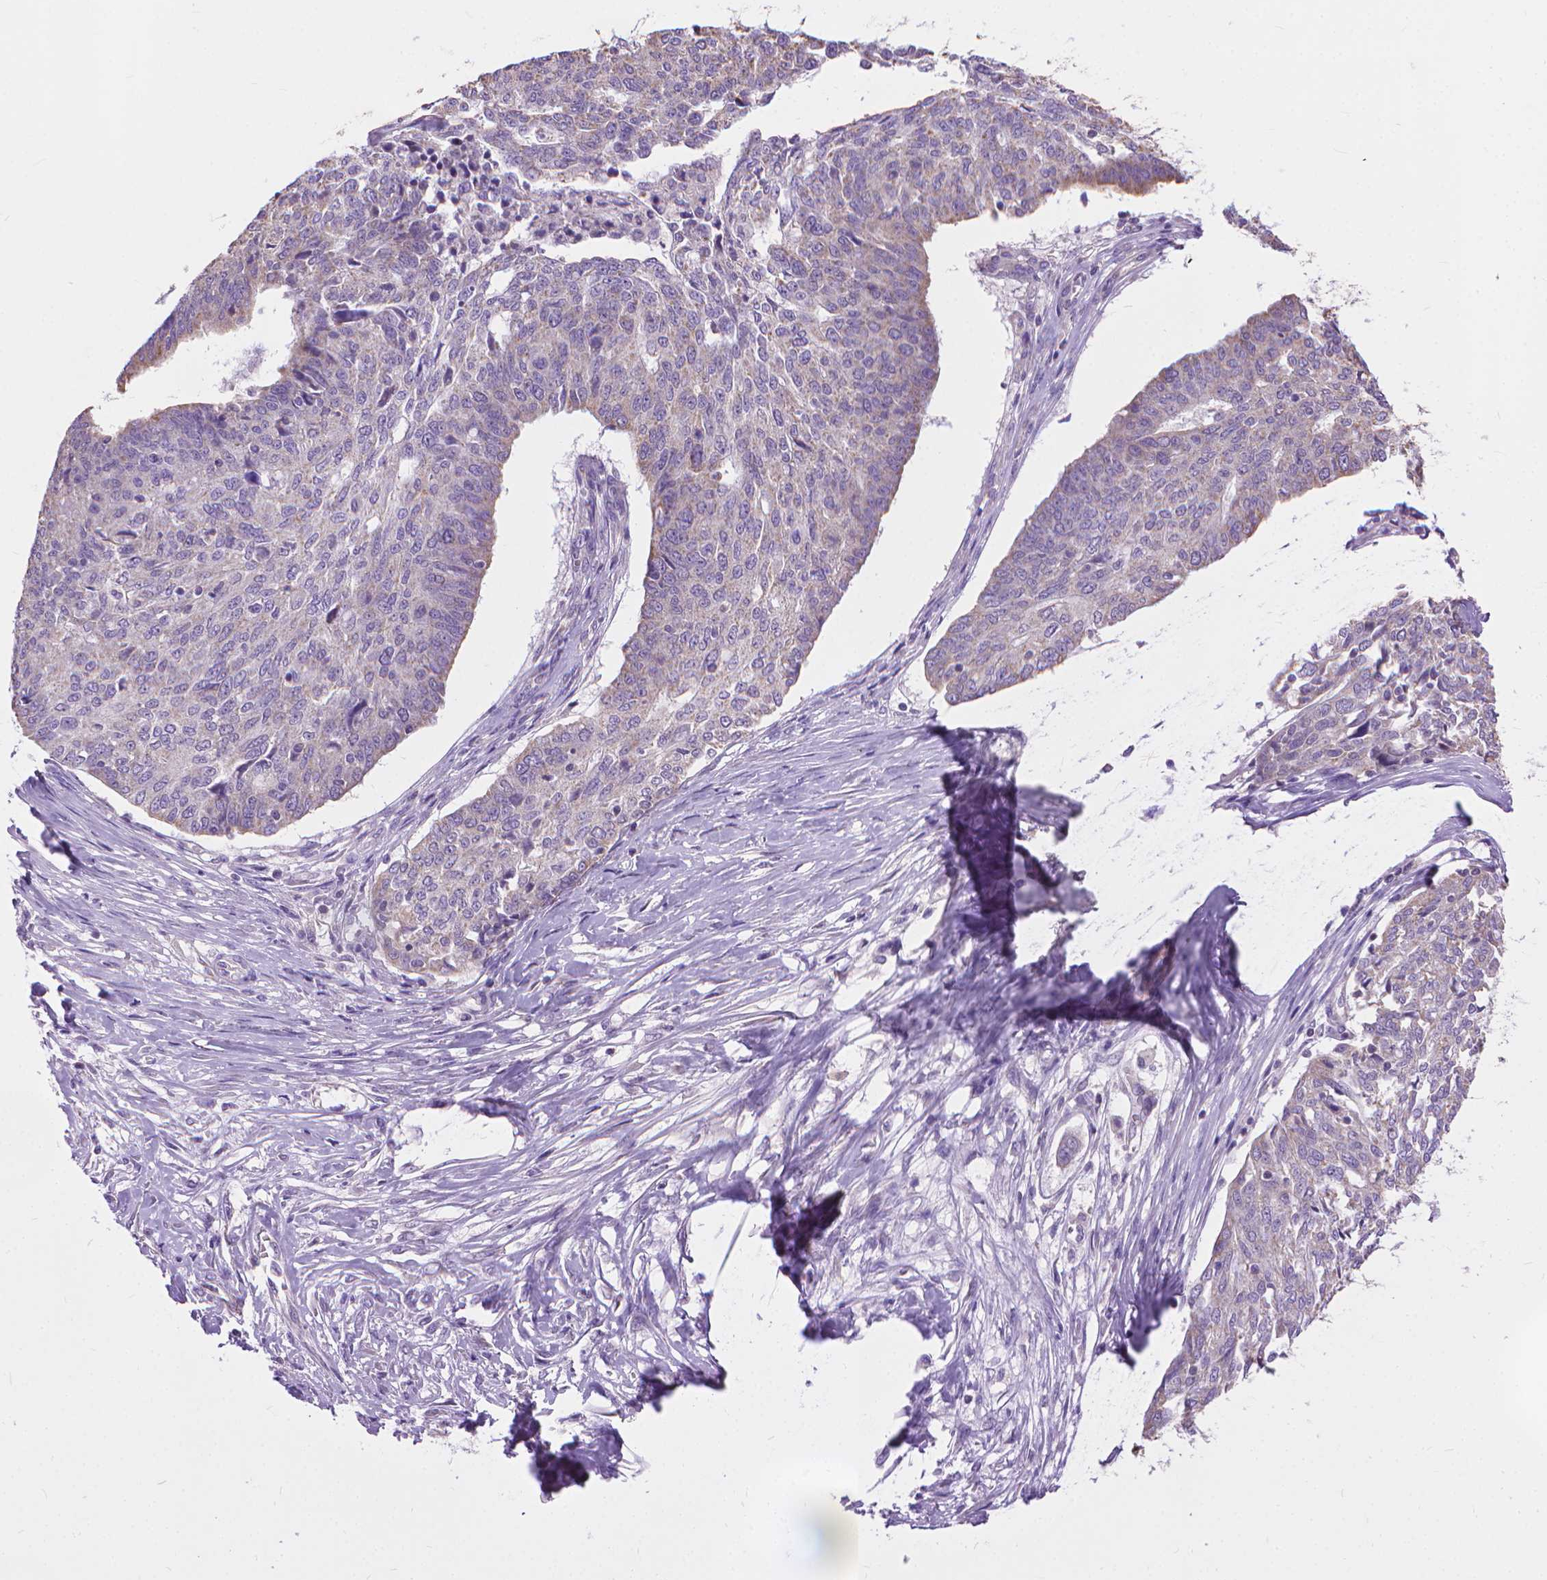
{"staining": {"intensity": "weak", "quantity": "<25%", "location": "cytoplasmic/membranous"}, "tissue": "ovarian cancer", "cell_type": "Tumor cells", "image_type": "cancer", "snomed": [{"axis": "morphology", "description": "Cystadenocarcinoma, serous, NOS"}, {"axis": "topography", "description": "Ovary"}], "caption": "There is no significant positivity in tumor cells of ovarian cancer (serous cystadenocarcinoma).", "gene": "SYN1", "patient": {"sex": "female", "age": 67}}